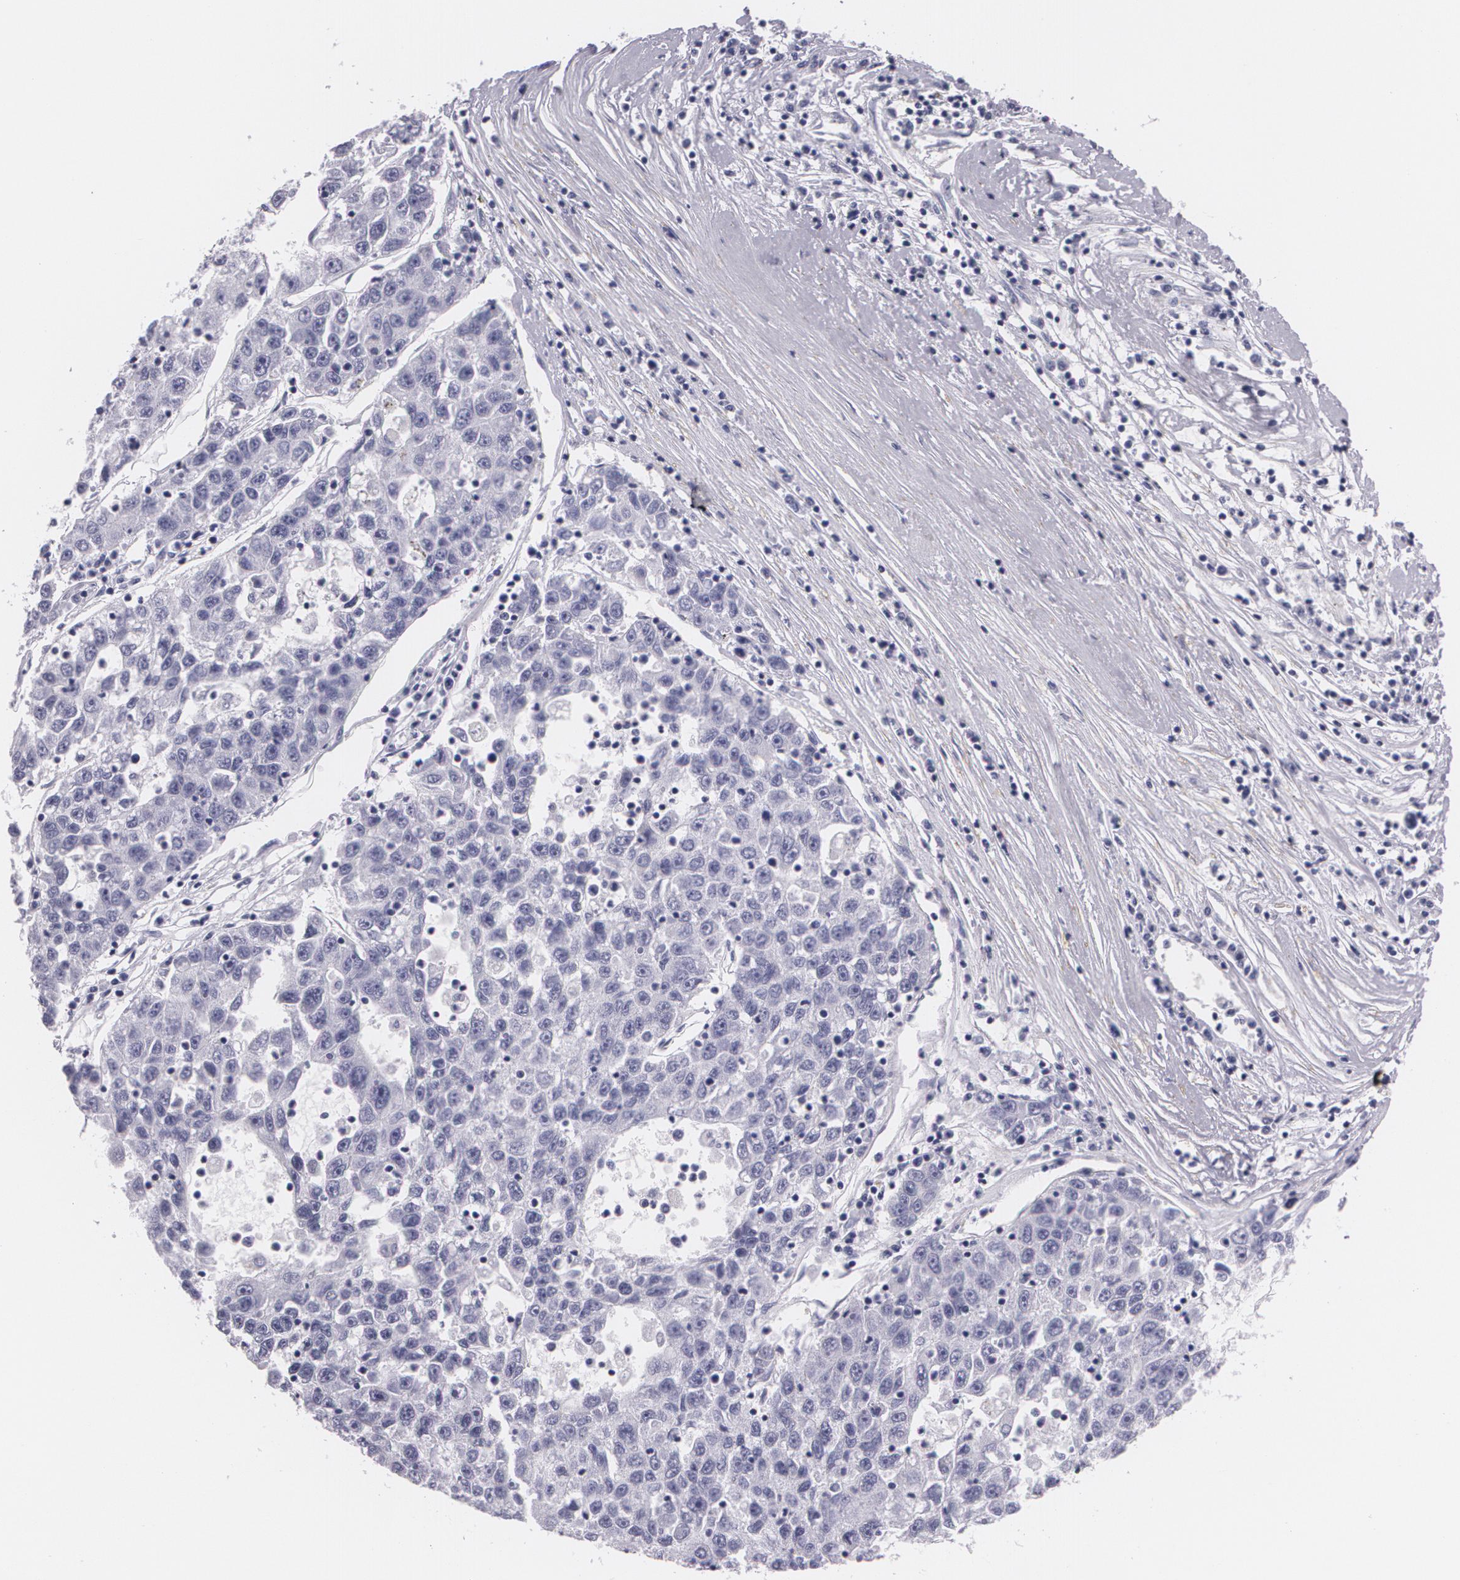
{"staining": {"intensity": "negative", "quantity": "none", "location": "none"}, "tissue": "liver cancer", "cell_type": "Tumor cells", "image_type": "cancer", "snomed": [{"axis": "morphology", "description": "Carcinoma, Hepatocellular, NOS"}, {"axis": "topography", "description": "Liver"}], "caption": "Immunohistochemistry photomicrograph of neoplastic tissue: human liver hepatocellular carcinoma stained with DAB (3,3'-diaminobenzidine) demonstrates no significant protein expression in tumor cells.", "gene": "DLG4", "patient": {"sex": "male", "age": 49}}